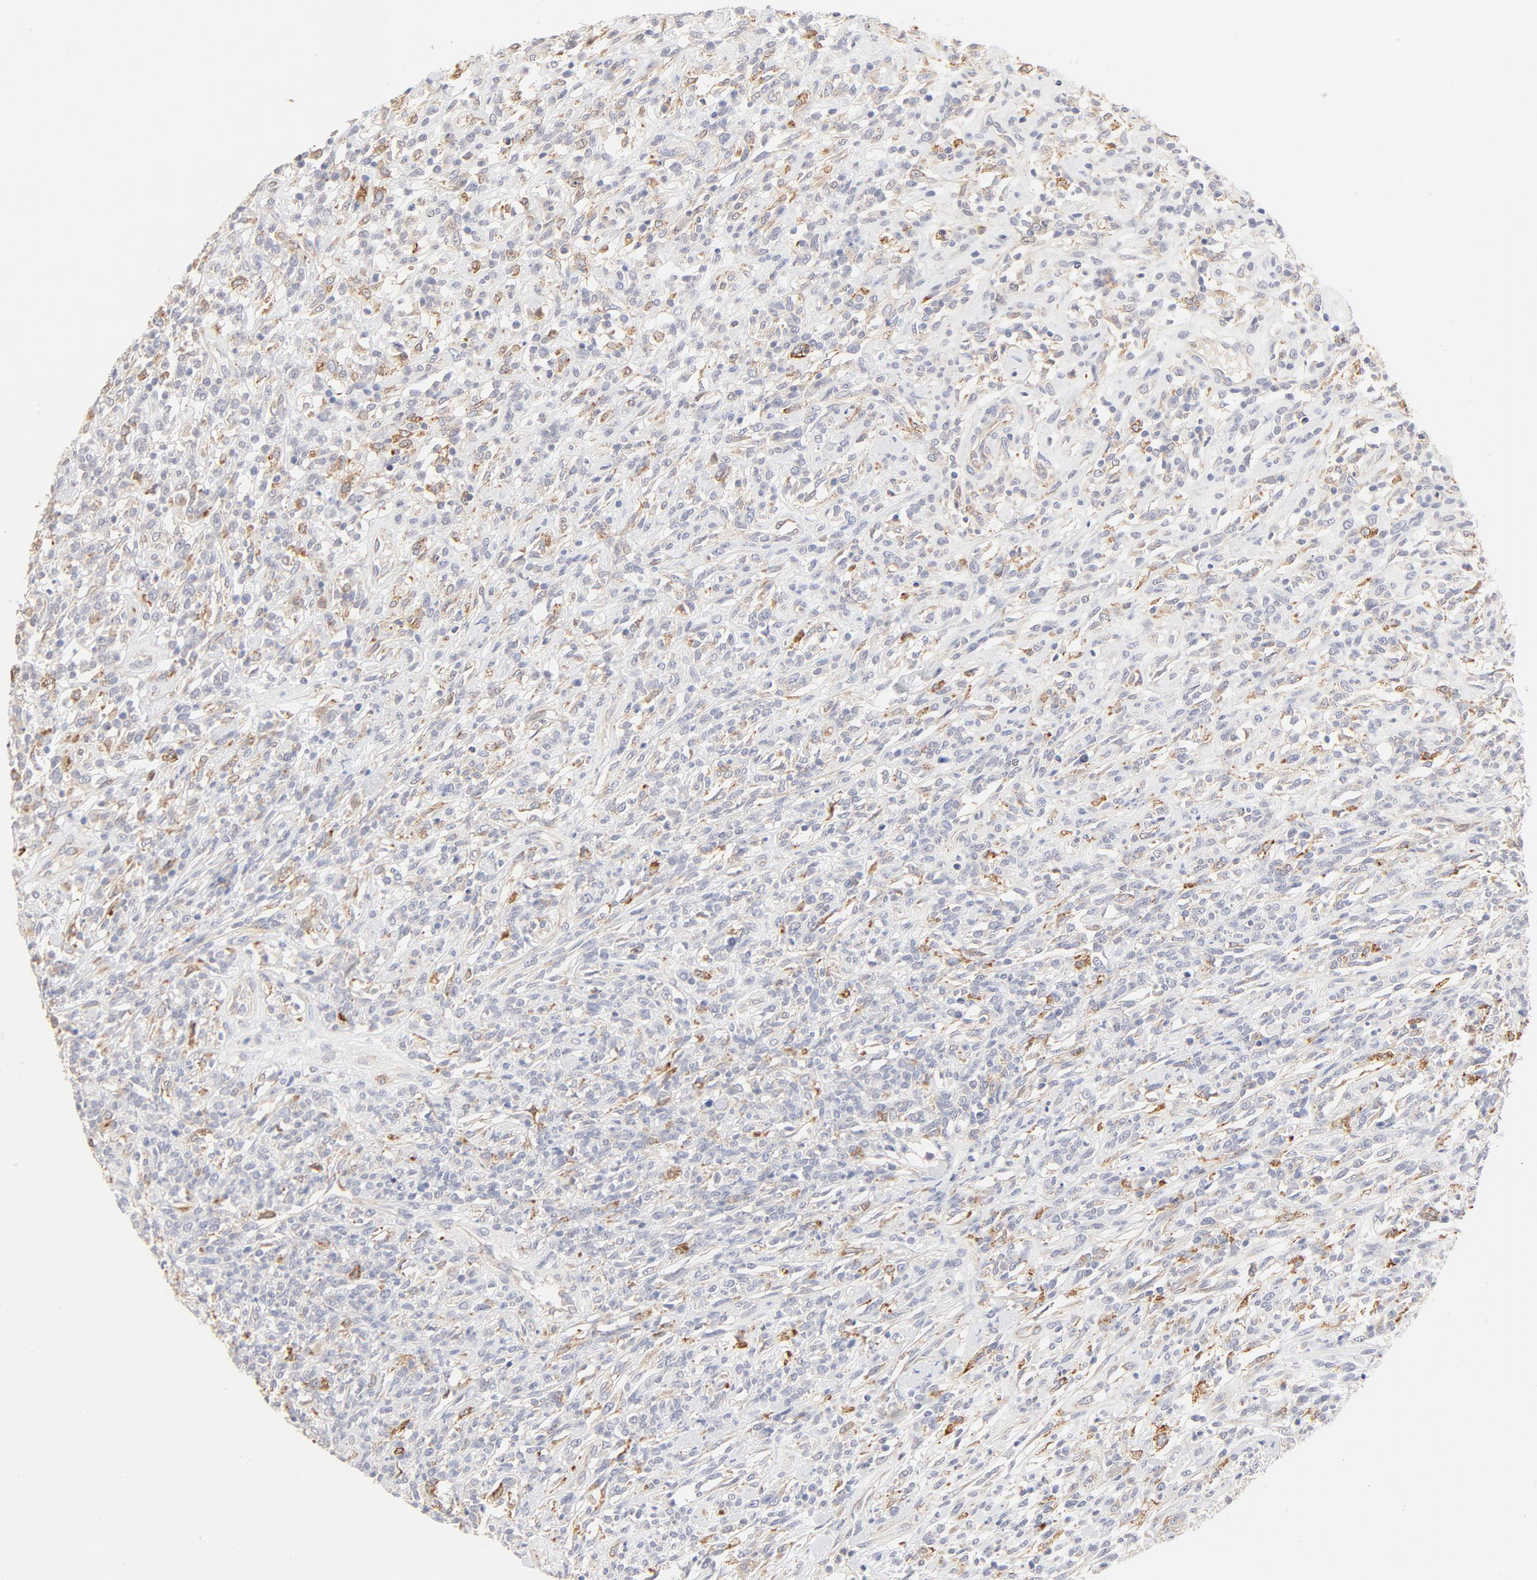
{"staining": {"intensity": "moderate", "quantity": "<25%", "location": "cytoplasmic/membranous"}, "tissue": "lymphoma", "cell_type": "Tumor cells", "image_type": "cancer", "snomed": [{"axis": "morphology", "description": "Malignant lymphoma, non-Hodgkin's type, High grade"}, {"axis": "topography", "description": "Lymph node"}], "caption": "The photomicrograph reveals immunohistochemical staining of lymphoma. There is moderate cytoplasmic/membranous expression is seen in about <25% of tumor cells. The staining was performed using DAB to visualize the protein expression in brown, while the nuclei were stained in blue with hematoxylin (Magnification: 20x).", "gene": "MTERF2", "patient": {"sex": "female", "age": 73}}